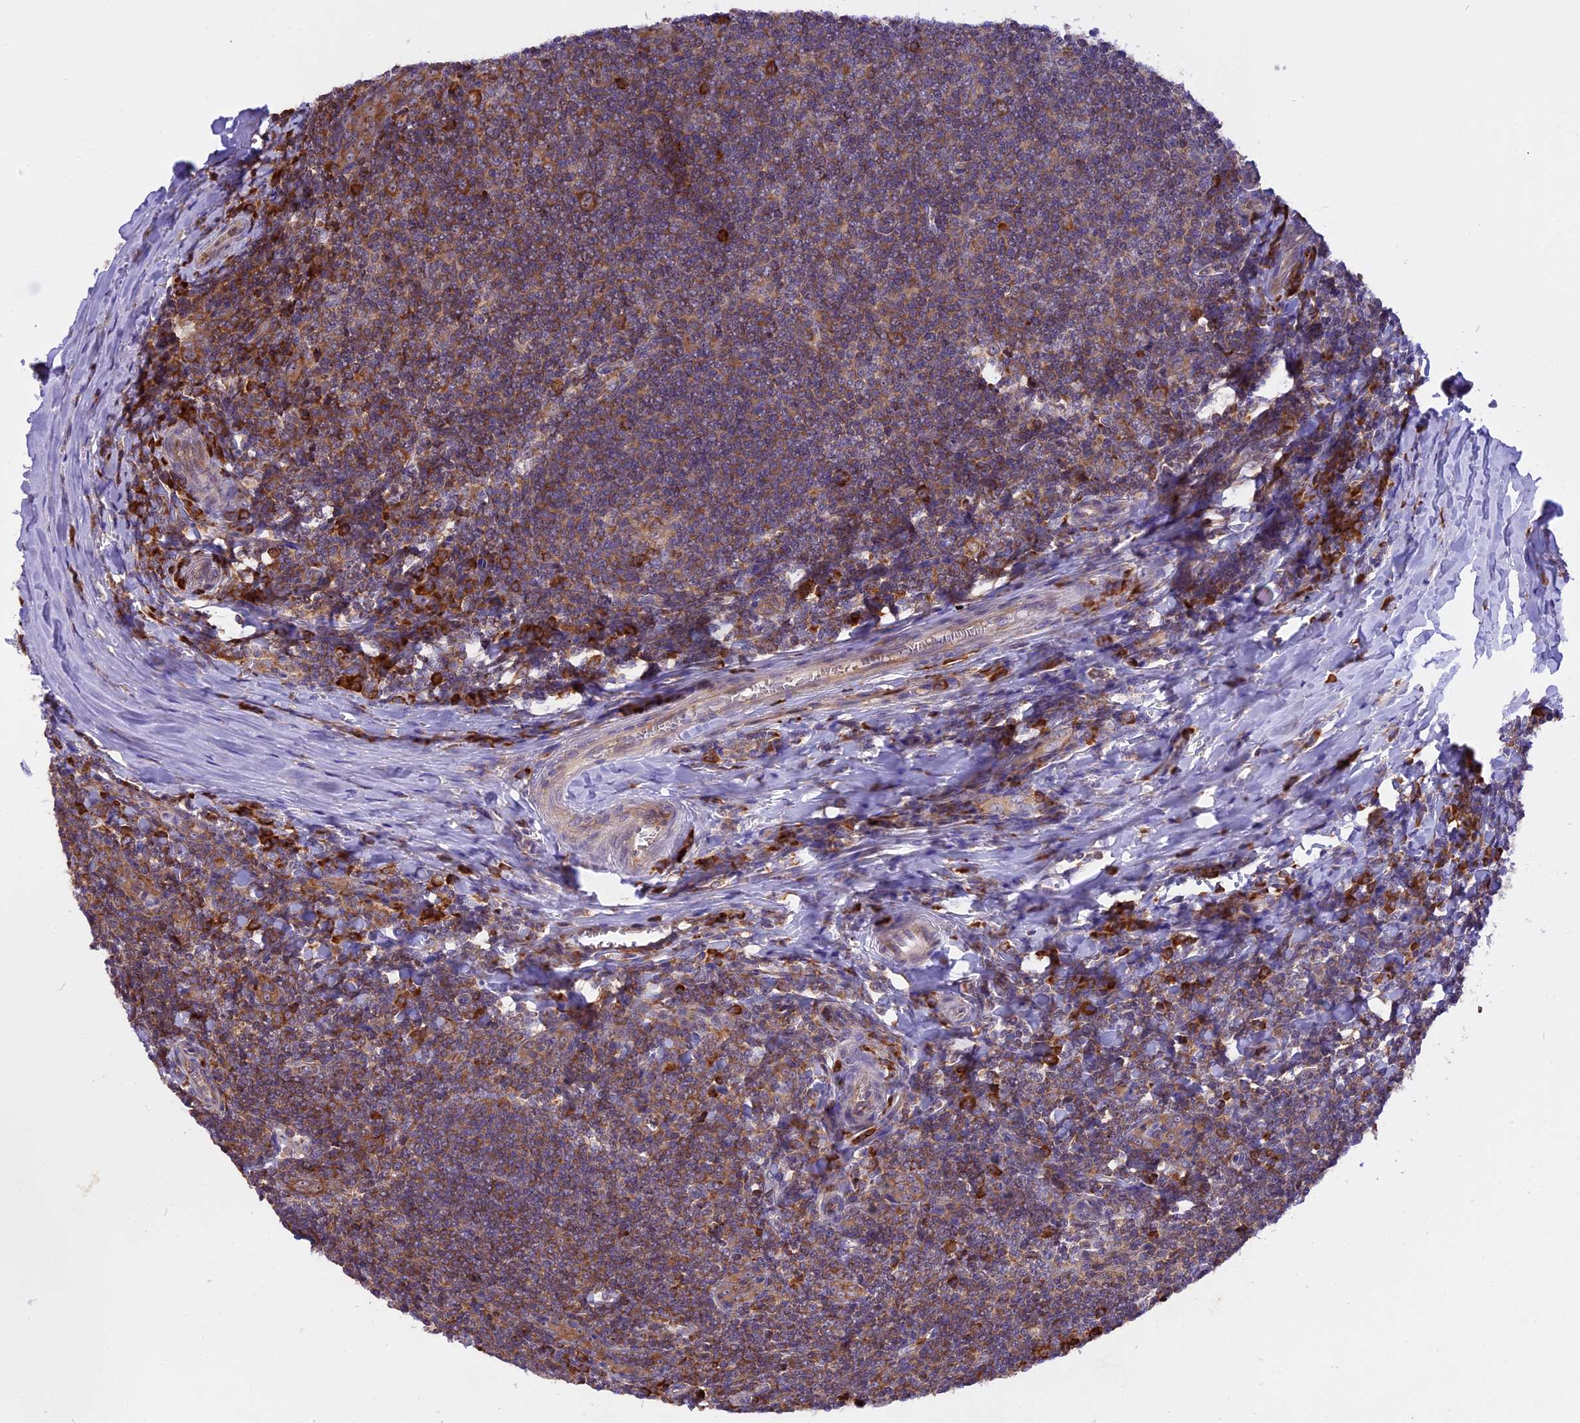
{"staining": {"intensity": "strong", "quantity": "25%-75%", "location": "cytoplasmic/membranous"}, "tissue": "tonsil", "cell_type": "Germinal center cells", "image_type": "normal", "snomed": [{"axis": "morphology", "description": "Normal tissue, NOS"}, {"axis": "topography", "description": "Tonsil"}], "caption": "Tonsil stained with IHC exhibits strong cytoplasmic/membranous staining in approximately 25%-75% of germinal center cells. The staining is performed using DAB (3,3'-diaminobenzidine) brown chromogen to label protein expression. The nuclei are counter-stained blue using hematoxylin.", "gene": "GNPTAB", "patient": {"sex": "male", "age": 27}}